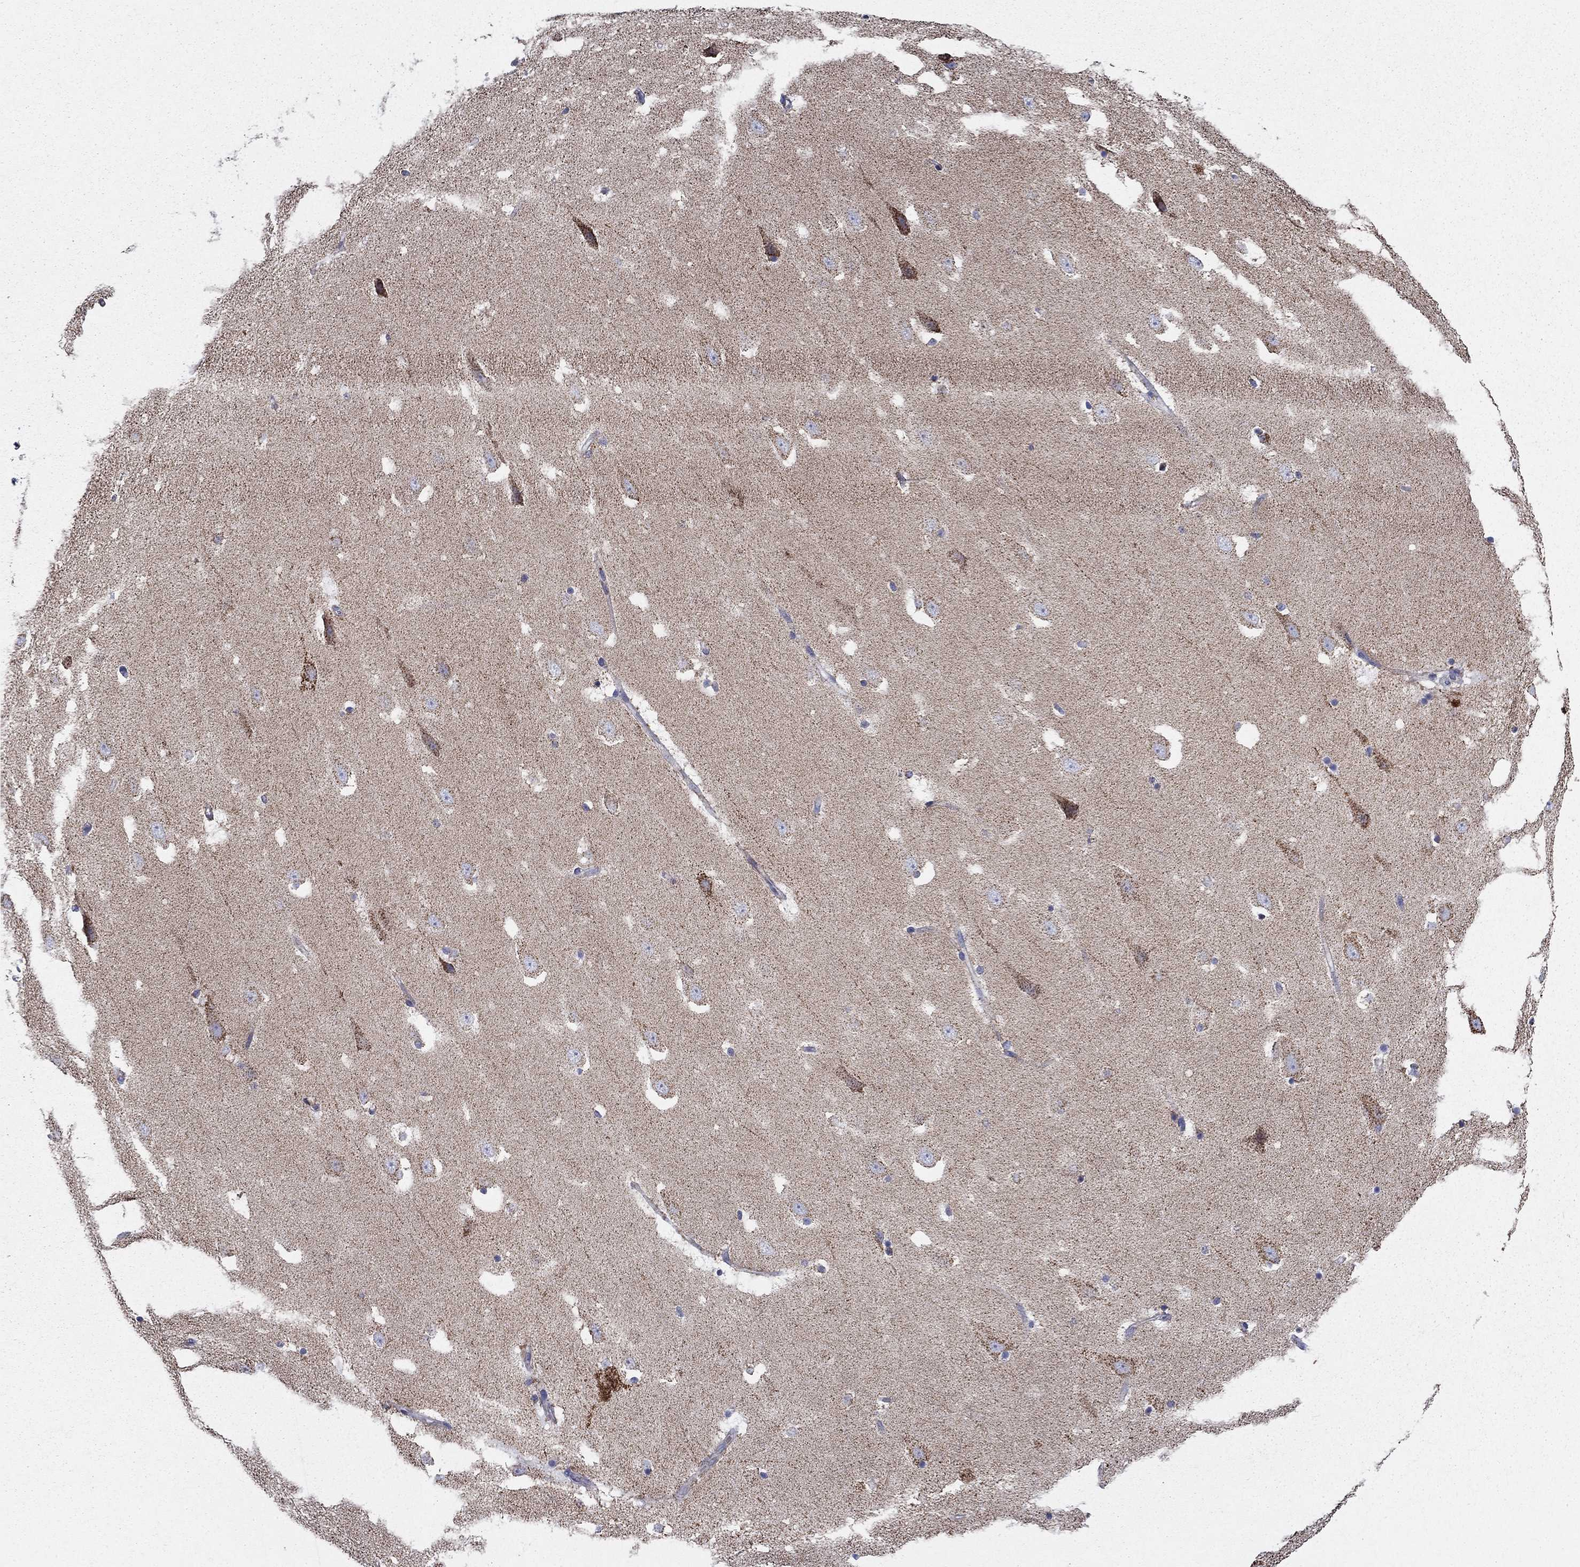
{"staining": {"intensity": "weak", "quantity": "25%-75%", "location": "cytoplasmic/membranous"}, "tissue": "hippocampus", "cell_type": "Glial cells", "image_type": "normal", "snomed": [{"axis": "morphology", "description": "Normal tissue, NOS"}, {"axis": "topography", "description": "Hippocampus"}], "caption": "Protein staining displays weak cytoplasmic/membranous expression in about 25%-75% of glial cells in benign hippocampus.", "gene": "NDUFA4L2", "patient": {"sex": "male", "age": 49}}